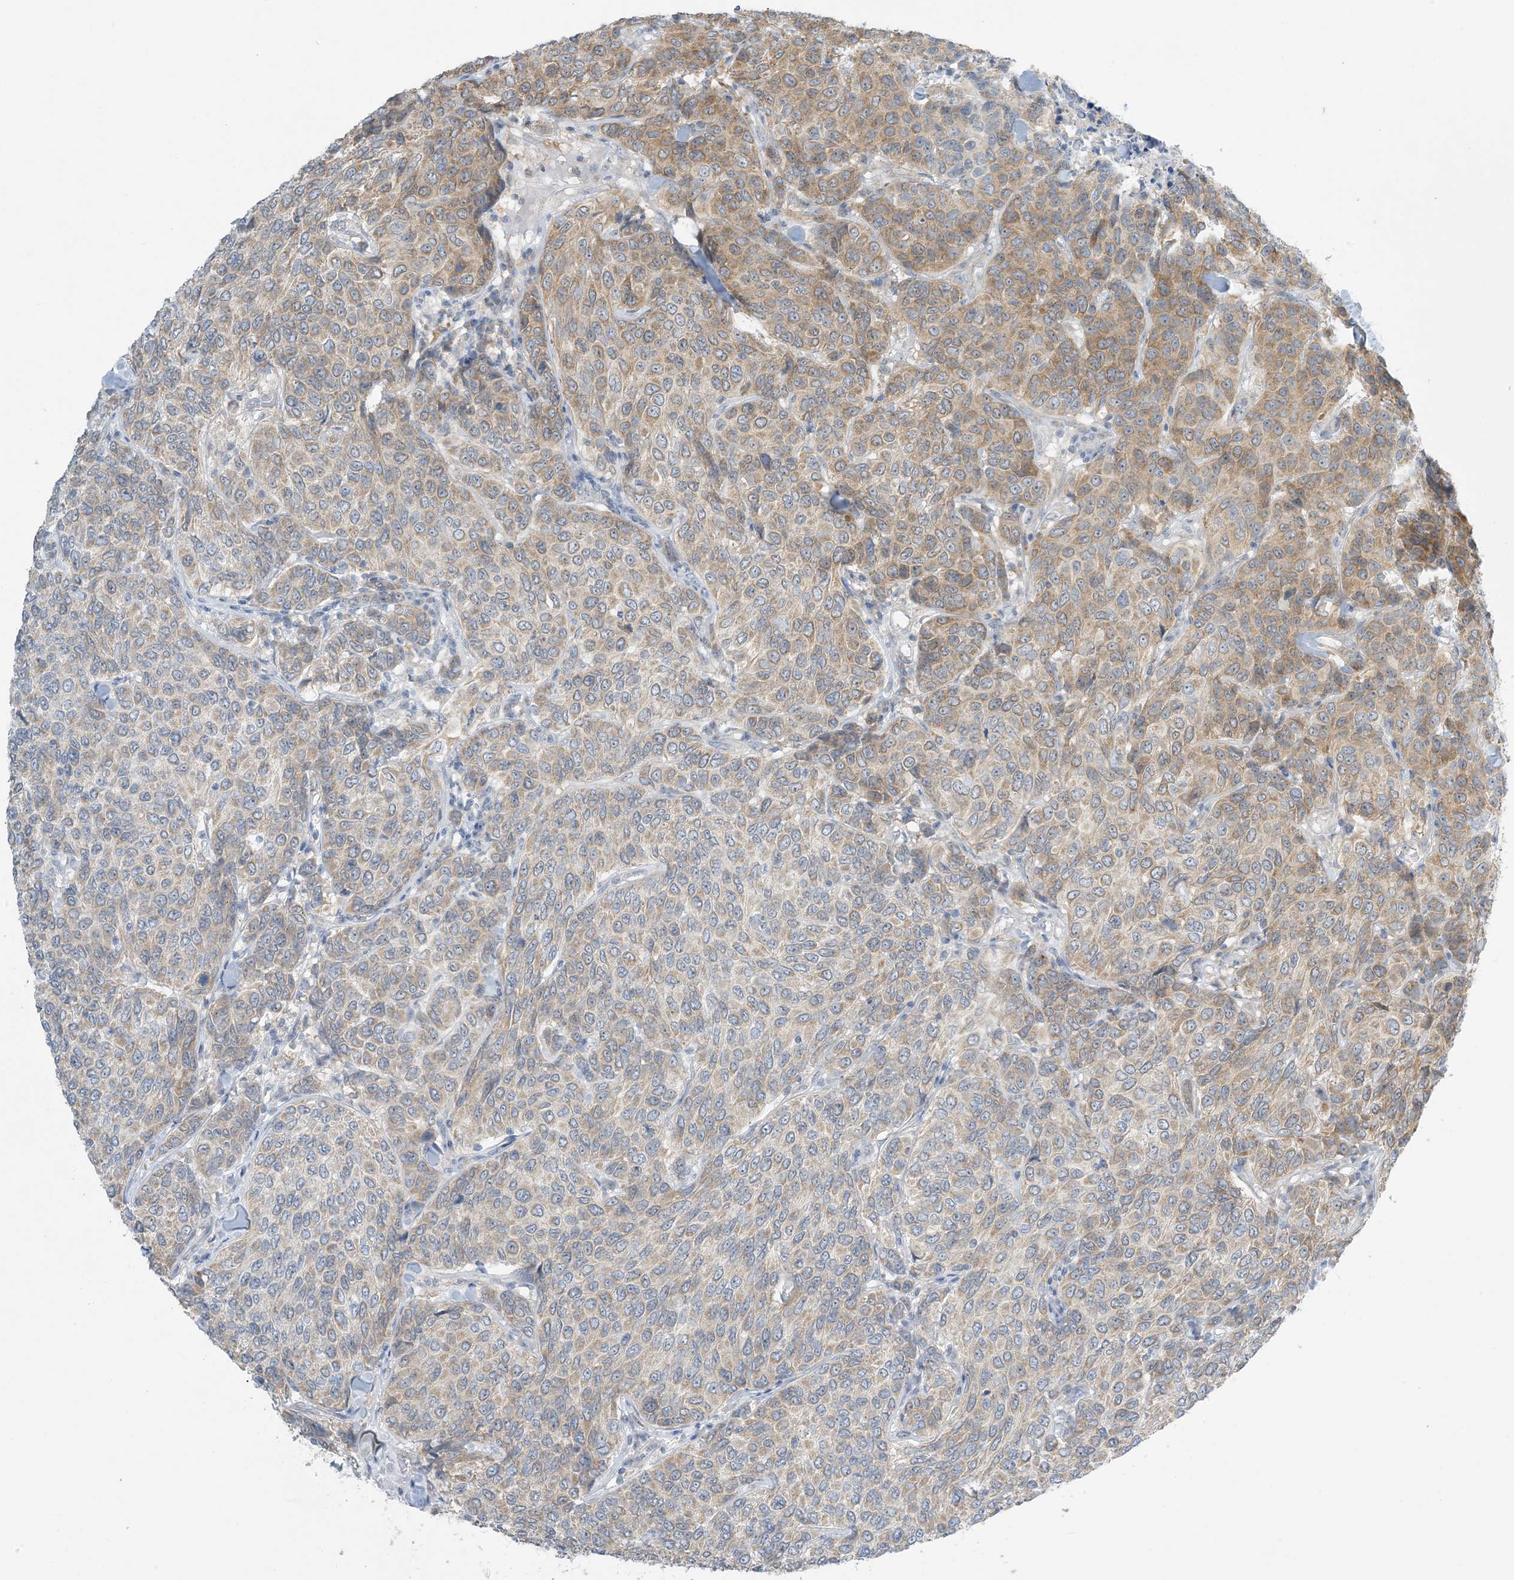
{"staining": {"intensity": "moderate", "quantity": "25%-75%", "location": "cytoplasmic/membranous"}, "tissue": "breast cancer", "cell_type": "Tumor cells", "image_type": "cancer", "snomed": [{"axis": "morphology", "description": "Duct carcinoma"}, {"axis": "topography", "description": "Breast"}], "caption": "An immunohistochemistry (IHC) histopathology image of tumor tissue is shown. Protein staining in brown labels moderate cytoplasmic/membranous positivity in breast cancer within tumor cells.", "gene": "MRPS18A", "patient": {"sex": "female", "age": 55}}